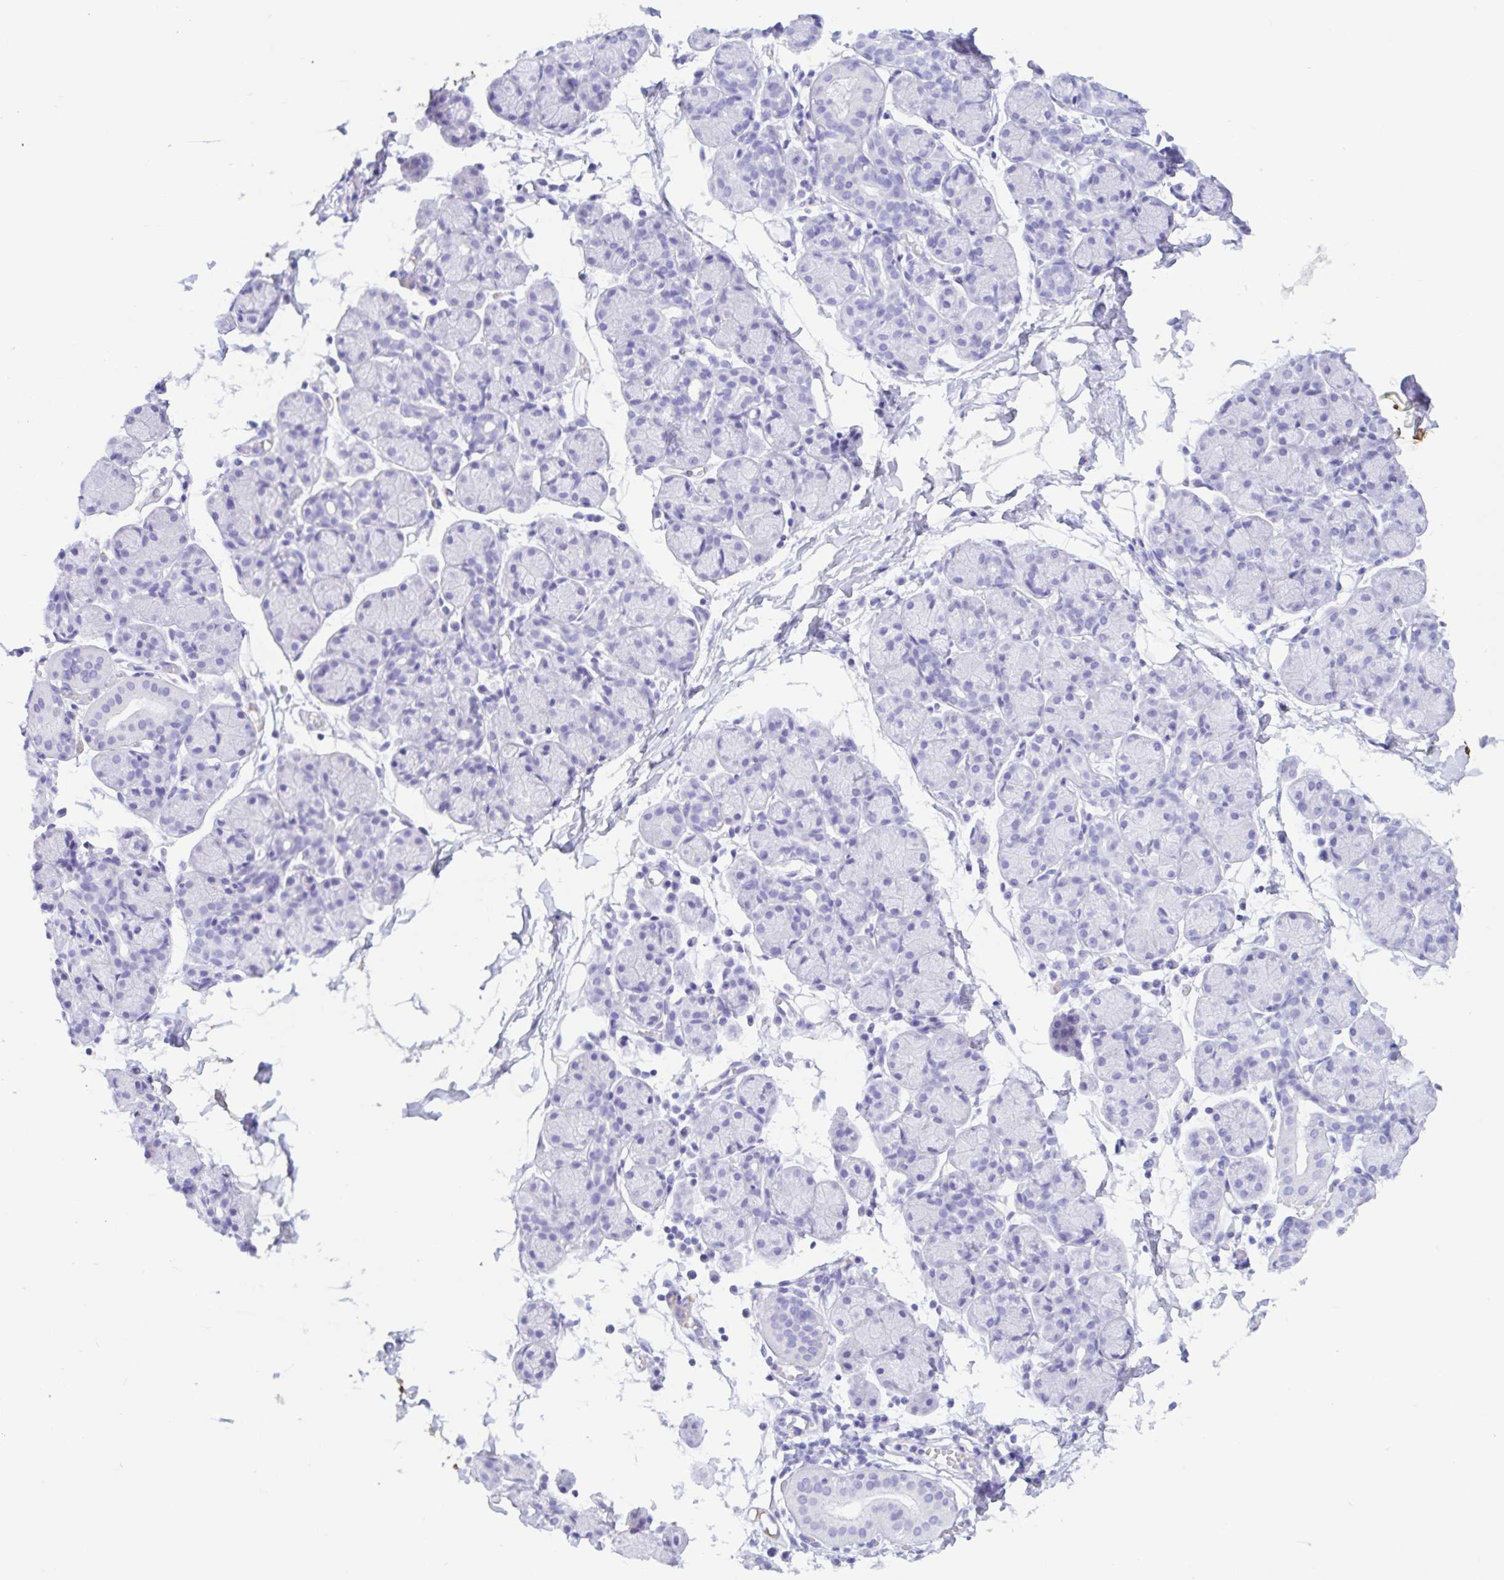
{"staining": {"intensity": "negative", "quantity": "none", "location": "none"}, "tissue": "salivary gland", "cell_type": "Glandular cells", "image_type": "normal", "snomed": [{"axis": "morphology", "description": "Normal tissue, NOS"}, {"axis": "morphology", "description": "Inflammation, NOS"}, {"axis": "topography", "description": "Lymph node"}, {"axis": "topography", "description": "Salivary gland"}], "caption": "IHC micrograph of benign human salivary gland stained for a protein (brown), which reveals no expression in glandular cells.", "gene": "GKN1", "patient": {"sex": "male", "age": 3}}